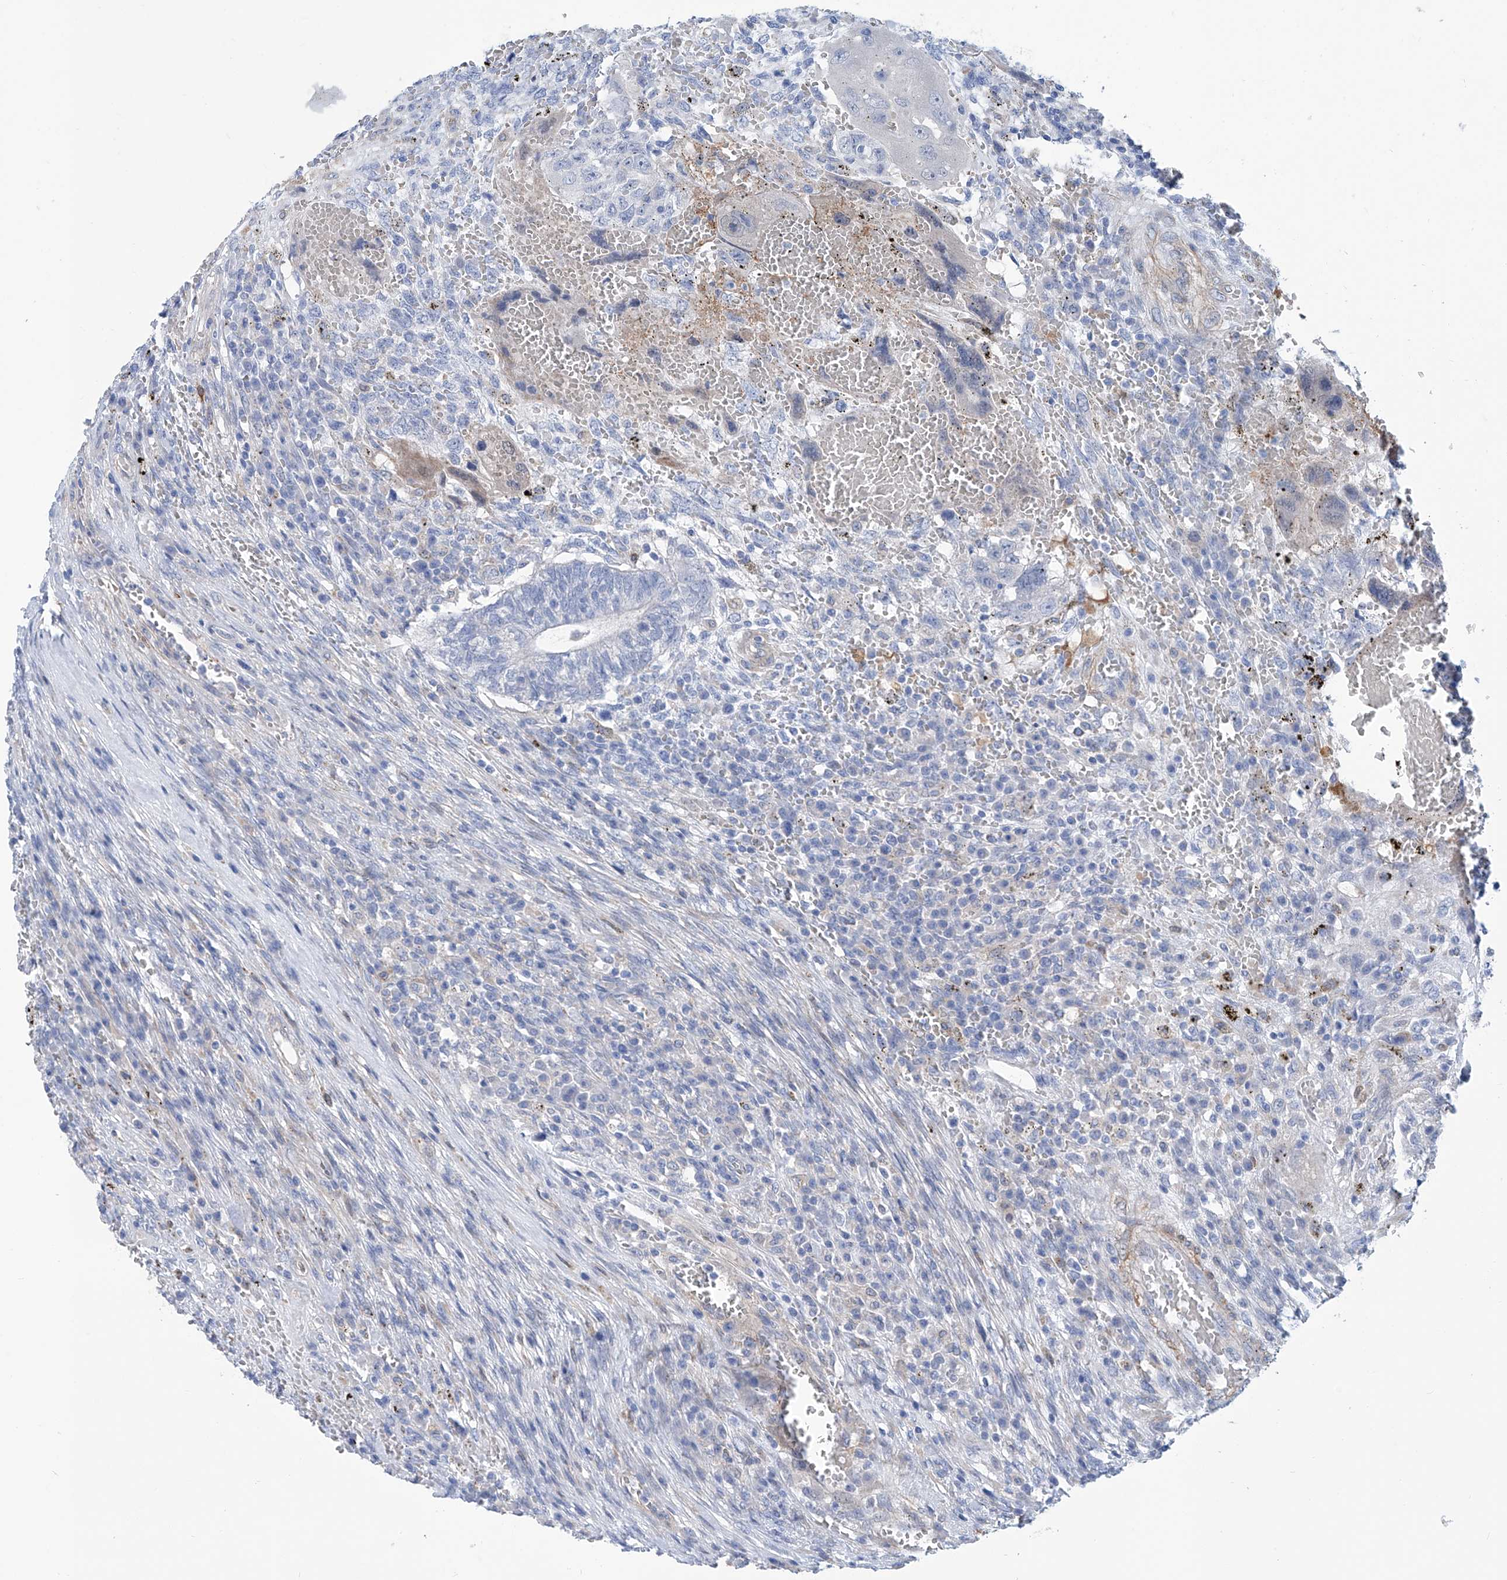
{"staining": {"intensity": "negative", "quantity": "none", "location": "none"}, "tissue": "testis cancer", "cell_type": "Tumor cells", "image_type": "cancer", "snomed": [{"axis": "morphology", "description": "Carcinoma, Embryonal, NOS"}, {"axis": "topography", "description": "Testis"}], "caption": "Tumor cells show no significant expression in testis cancer. (Immunohistochemistry, brightfield microscopy, high magnification).", "gene": "TNN", "patient": {"sex": "male", "age": 26}}